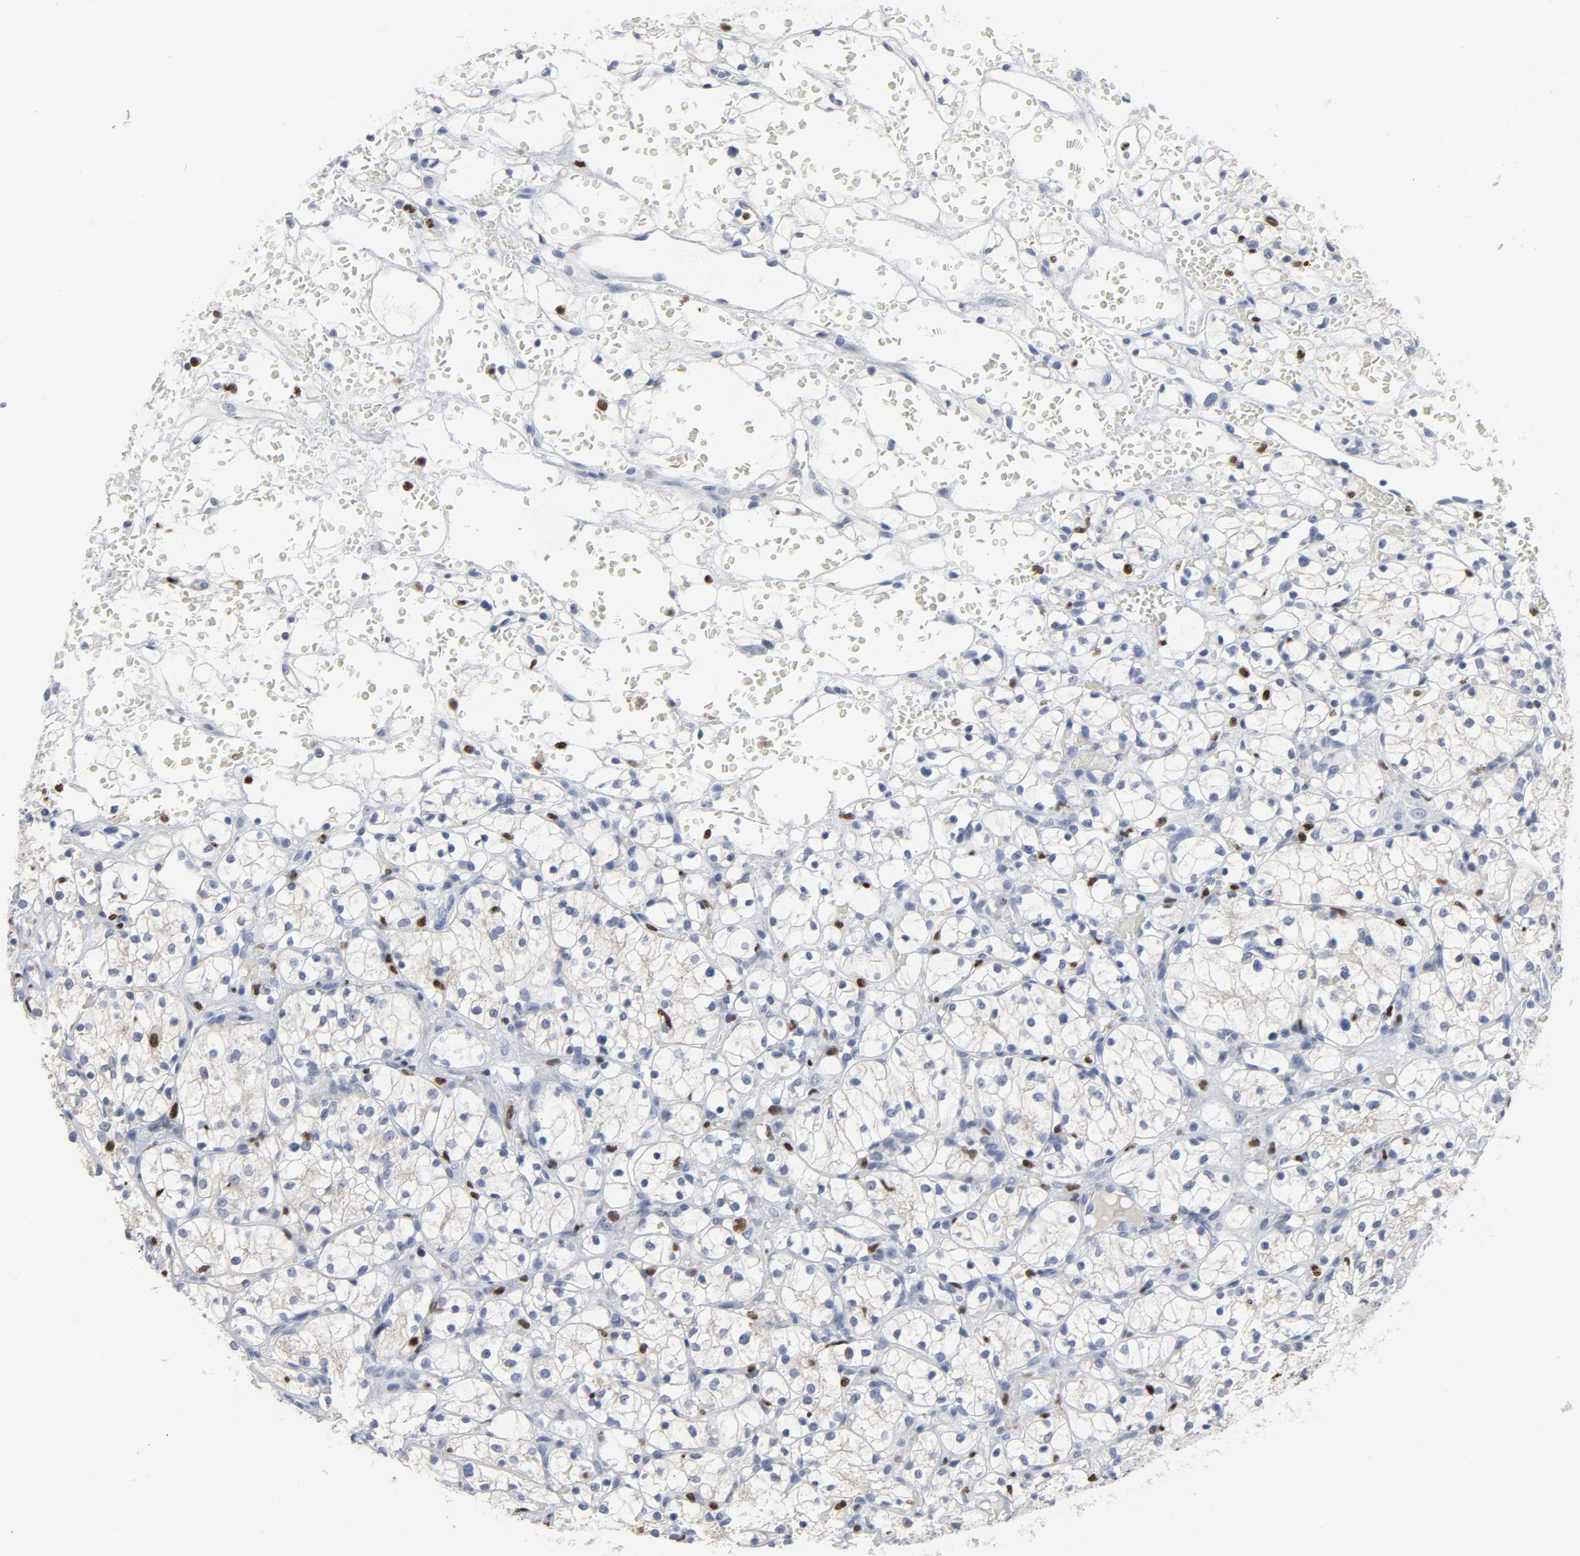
{"staining": {"intensity": "negative", "quantity": "none", "location": "none"}, "tissue": "renal cancer", "cell_type": "Tumor cells", "image_type": "cancer", "snomed": [{"axis": "morphology", "description": "Adenocarcinoma, NOS"}, {"axis": "topography", "description": "Kidney"}], "caption": "Immunohistochemistry of renal adenocarcinoma exhibits no positivity in tumor cells.", "gene": "SPI1", "patient": {"sex": "female", "age": 60}}